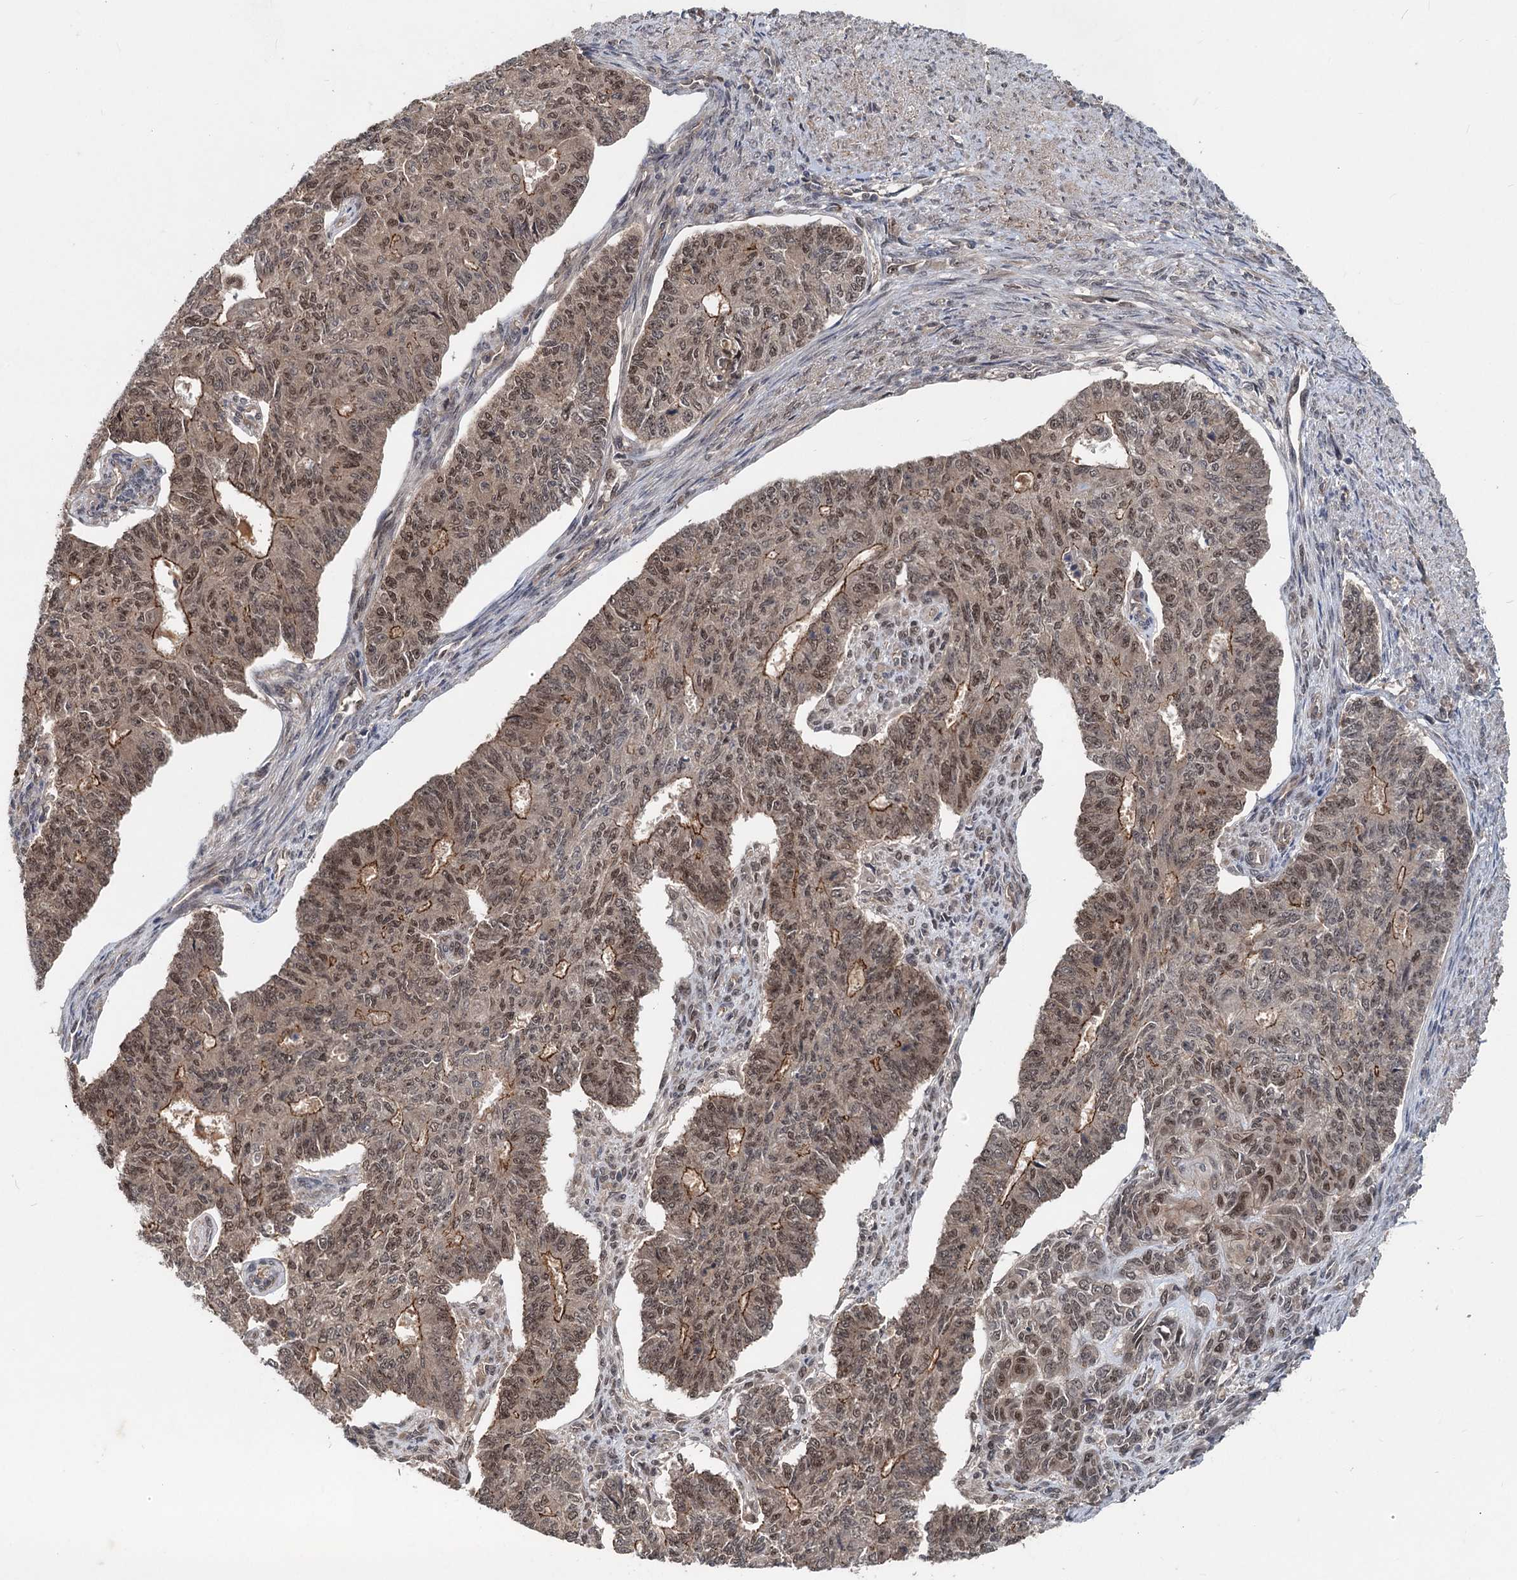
{"staining": {"intensity": "moderate", "quantity": ">75%", "location": "cytoplasmic/membranous,nuclear"}, "tissue": "endometrial cancer", "cell_type": "Tumor cells", "image_type": "cancer", "snomed": [{"axis": "morphology", "description": "Adenocarcinoma, NOS"}, {"axis": "topography", "description": "Endometrium"}], "caption": "The micrograph exhibits a brown stain indicating the presence of a protein in the cytoplasmic/membranous and nuclear of tumor cells in endometrial adenocarcinoma.", "gene": "RITA1", "patient": {"sex": "female", "age": 32}}